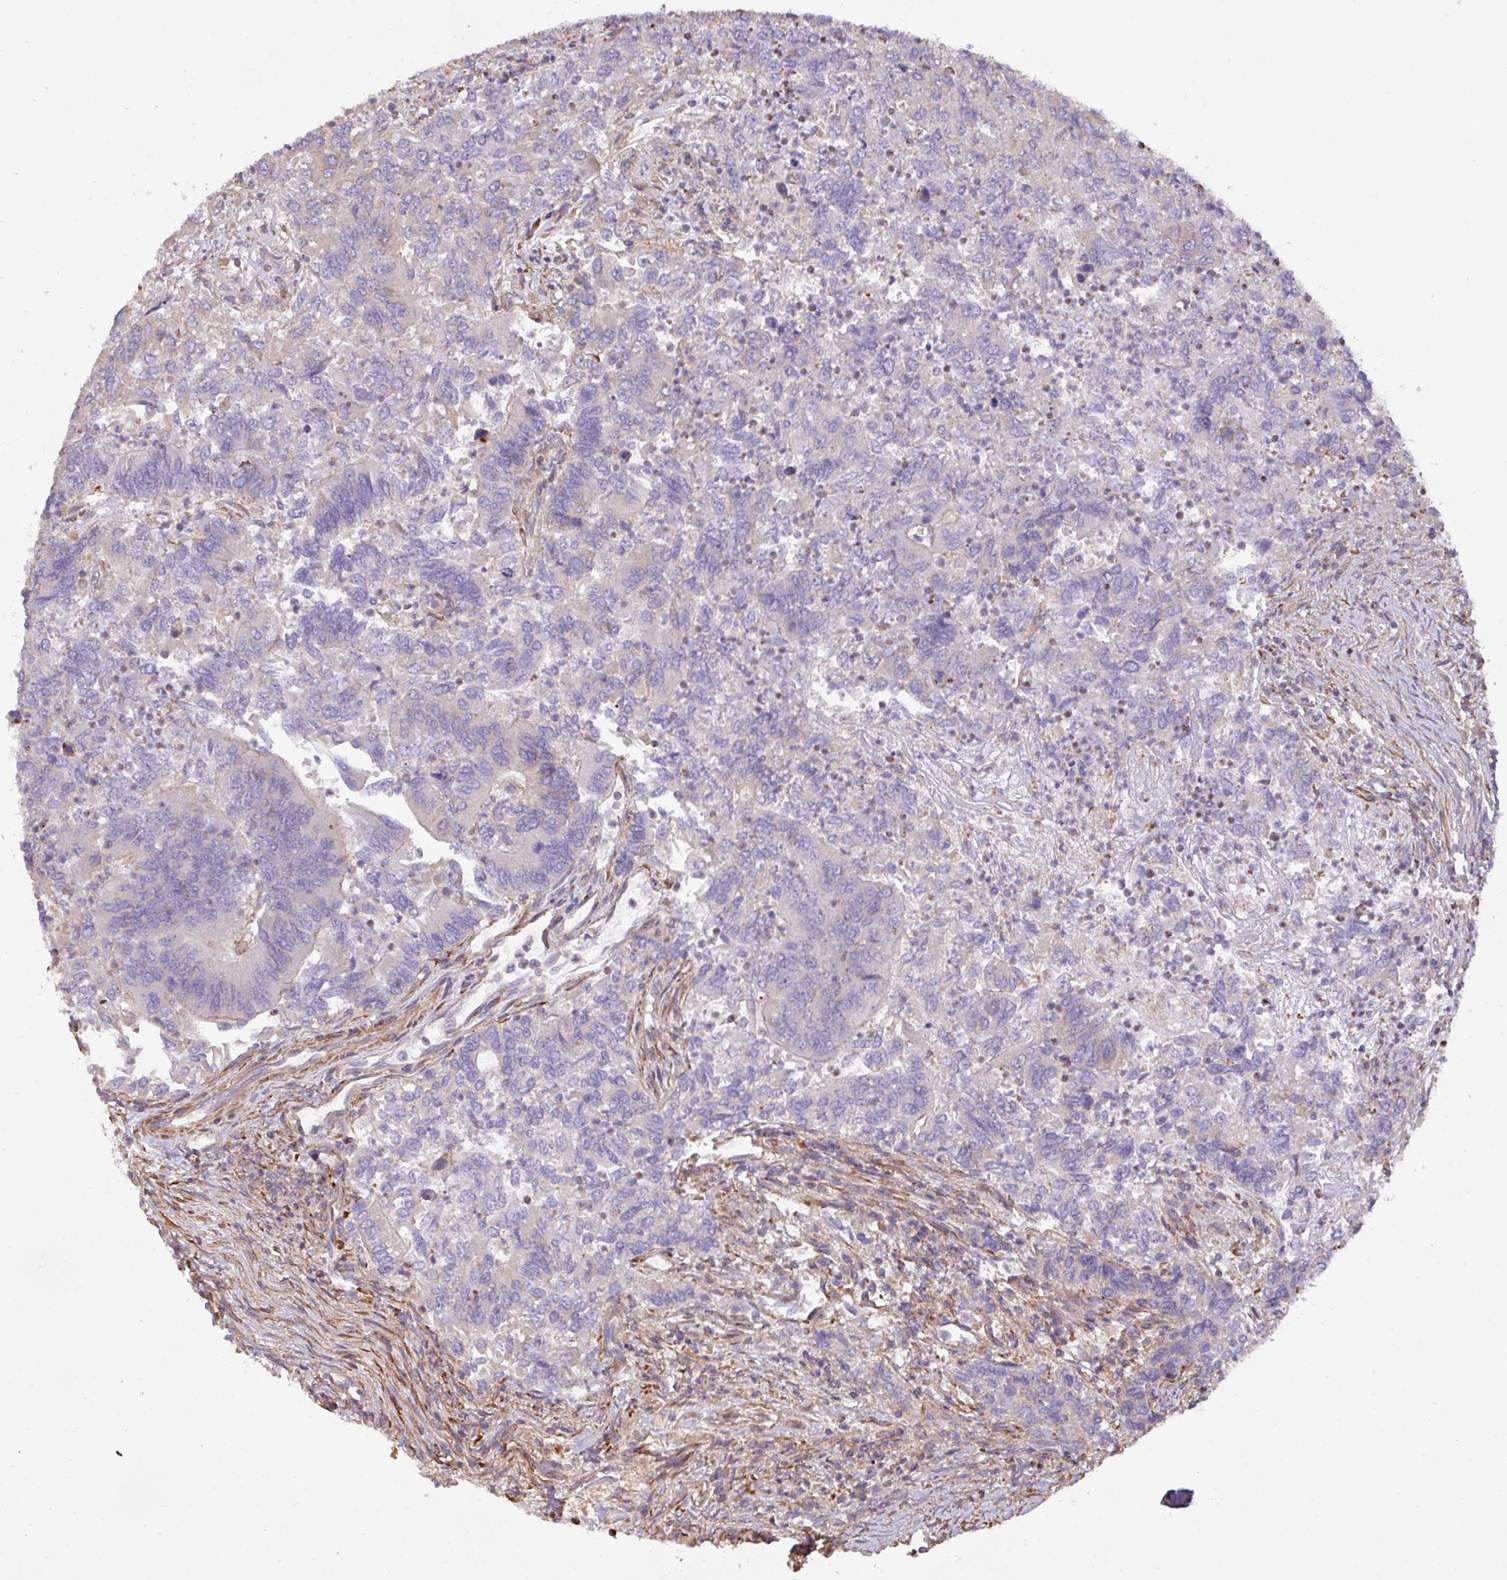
{"staining": {"intensity": "negative", "quantity": "none", "location": "none"}, "tissue": "colorectal cancer", "cell_type": "Tumor cells", "image_type": "cancer", "snomed": [{"axis": "morphology", "description": "Adenocarcinoma, NOS"}, {"axis": "topography", "description": "Colon"}], "caption": "High magnification brightfield microscopy of colorectal cancer (adenocarcinoma) stained with DAB (3,3'-diaminobenzidine) (brown) and counterstained with hematoxylin (blue): tumor cells show no significant staining.", "gene": "LRRC41", "patient": {"sex": "female", "age": 67}}